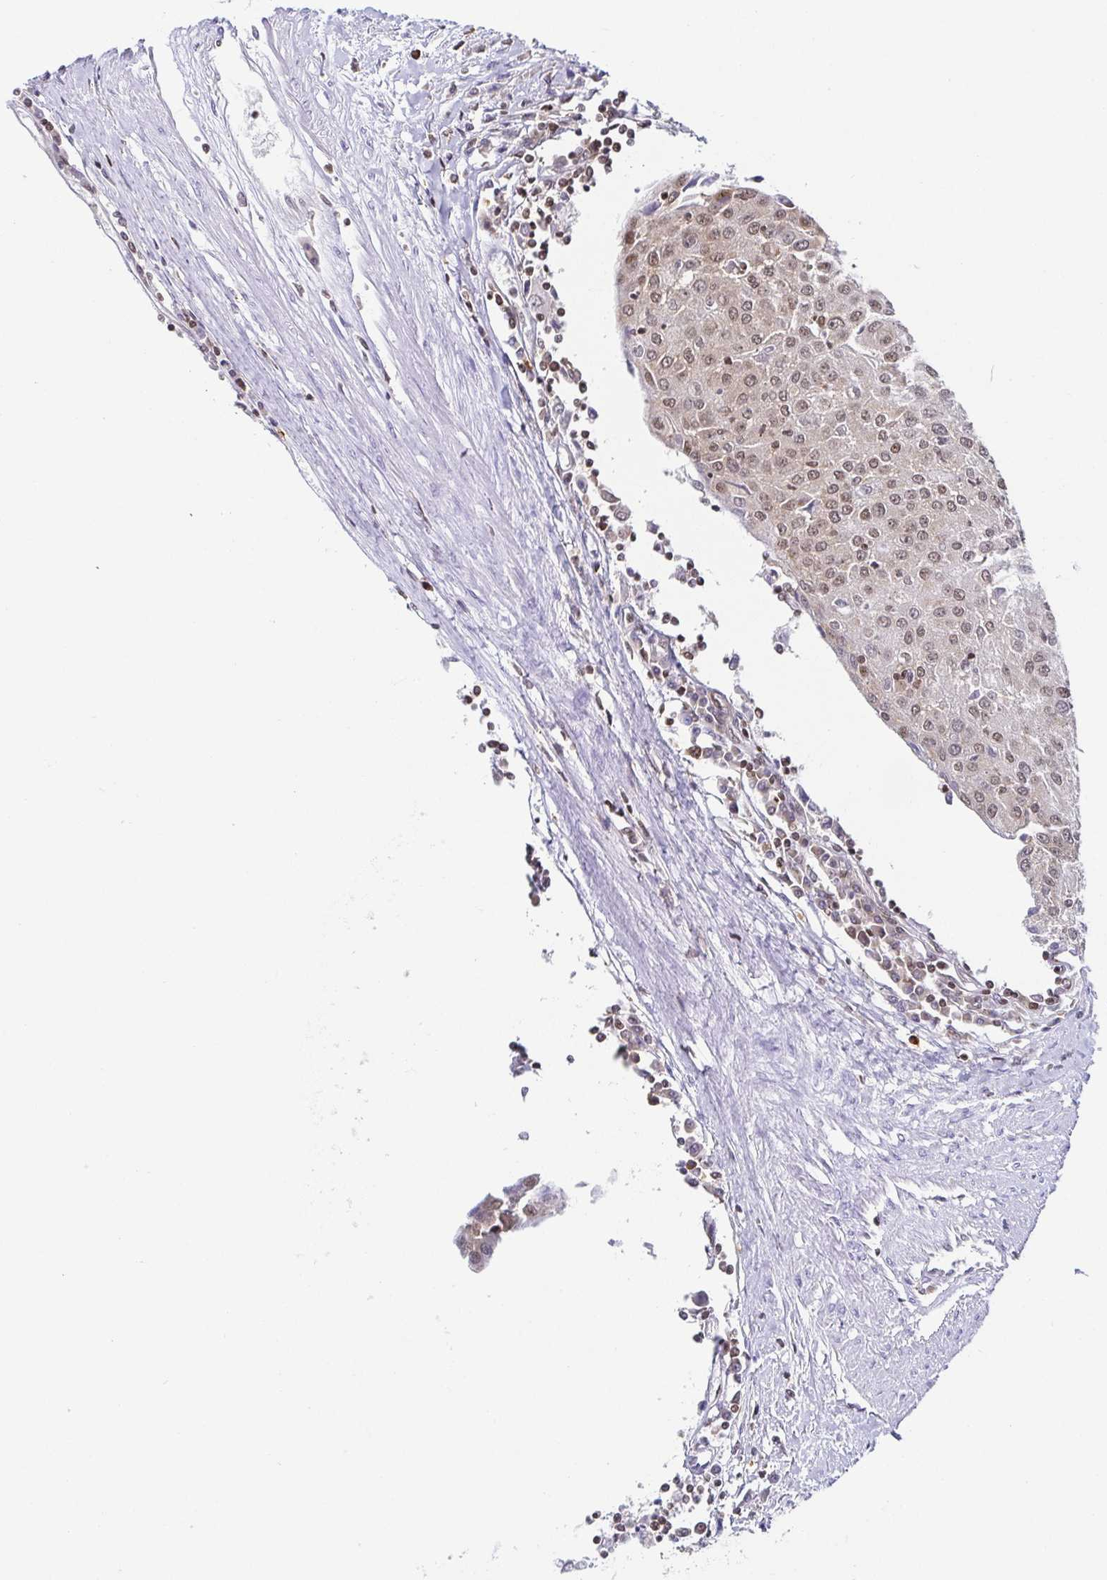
{"staining": {"intensity": "weak", "quantity": "25%-75%", "location": "nuclear"}, "tissue": "urothelial cancer", "cell_type": "Tumor cells", "image_type": "cancer", "snomed": [{"axis": "morphology", "description": "Urothelial carcinoma, High grade"}, {"axis": "topography", "description": "Urinary bladder"}], "caption": "Approximately 25%-75% of tumor cells in high-grade urothelial carcinoma exhibit weak nuclear protein expression as visualized by brown immunohistochemical staining.", "gene": "EWSR1", "patient": {"sex": "female", "age": 85}}